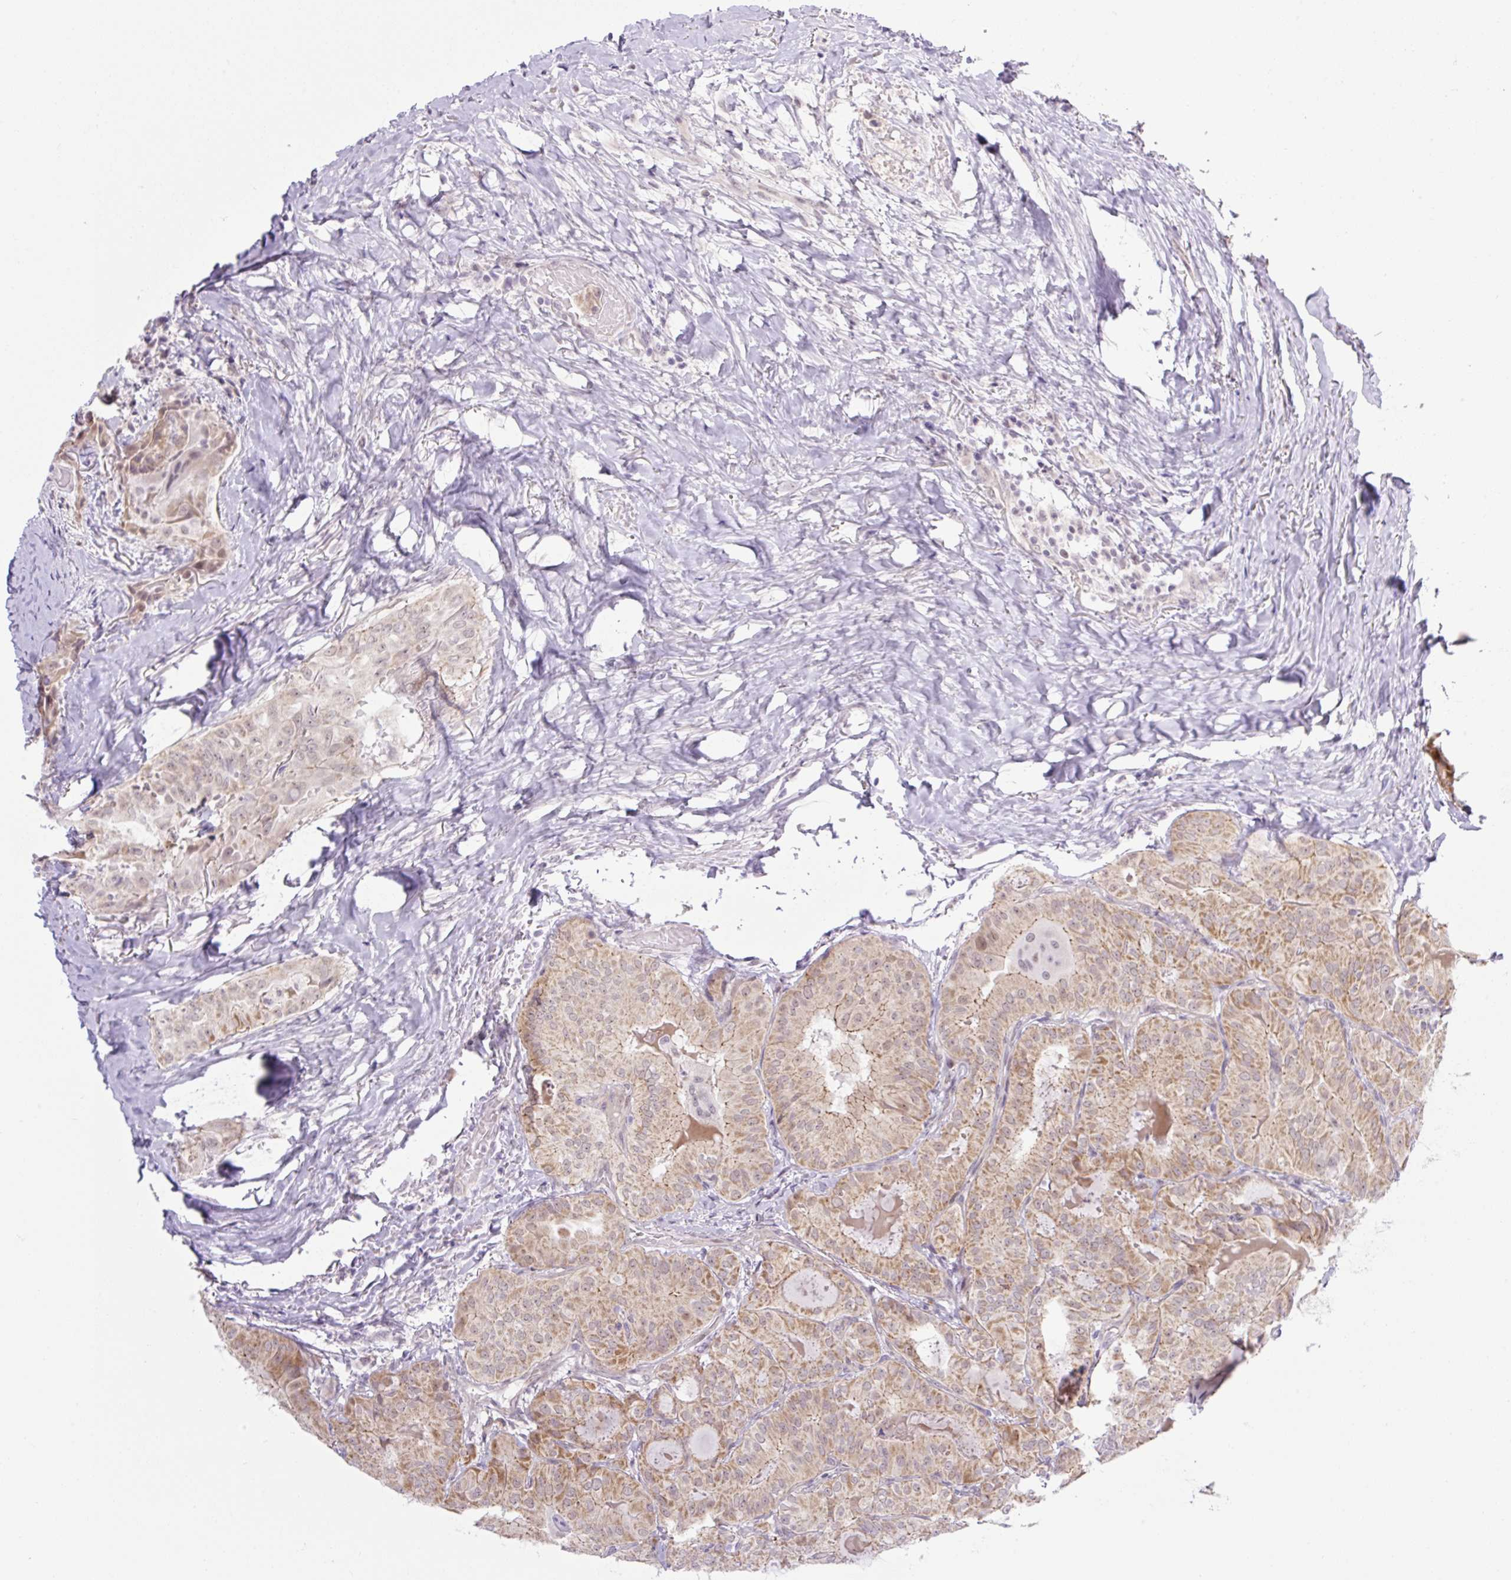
{"staining": {"intensity": "moderate", "quantity": ">75%", "location": "cytoplasmic/membranous"}, "tissue": "thyroid cancer", "cell_type": "Tumor cells", "image_type": "cancer", "snomed": [{"axis": "morphology", "description": "Papillary adenocarcinoma, NOS"}, {"axis": "topography", "description": "Thyroid gland"}], "caption": "Brown immunohistochemical staining in thyroid cancer (papillary adenocarcinoma) displays moderate cytoplasmic/membranous staining in about >75% of tumor cells.", "gene": "ICE1", "patient": {"sex": "female", "age": 68}}